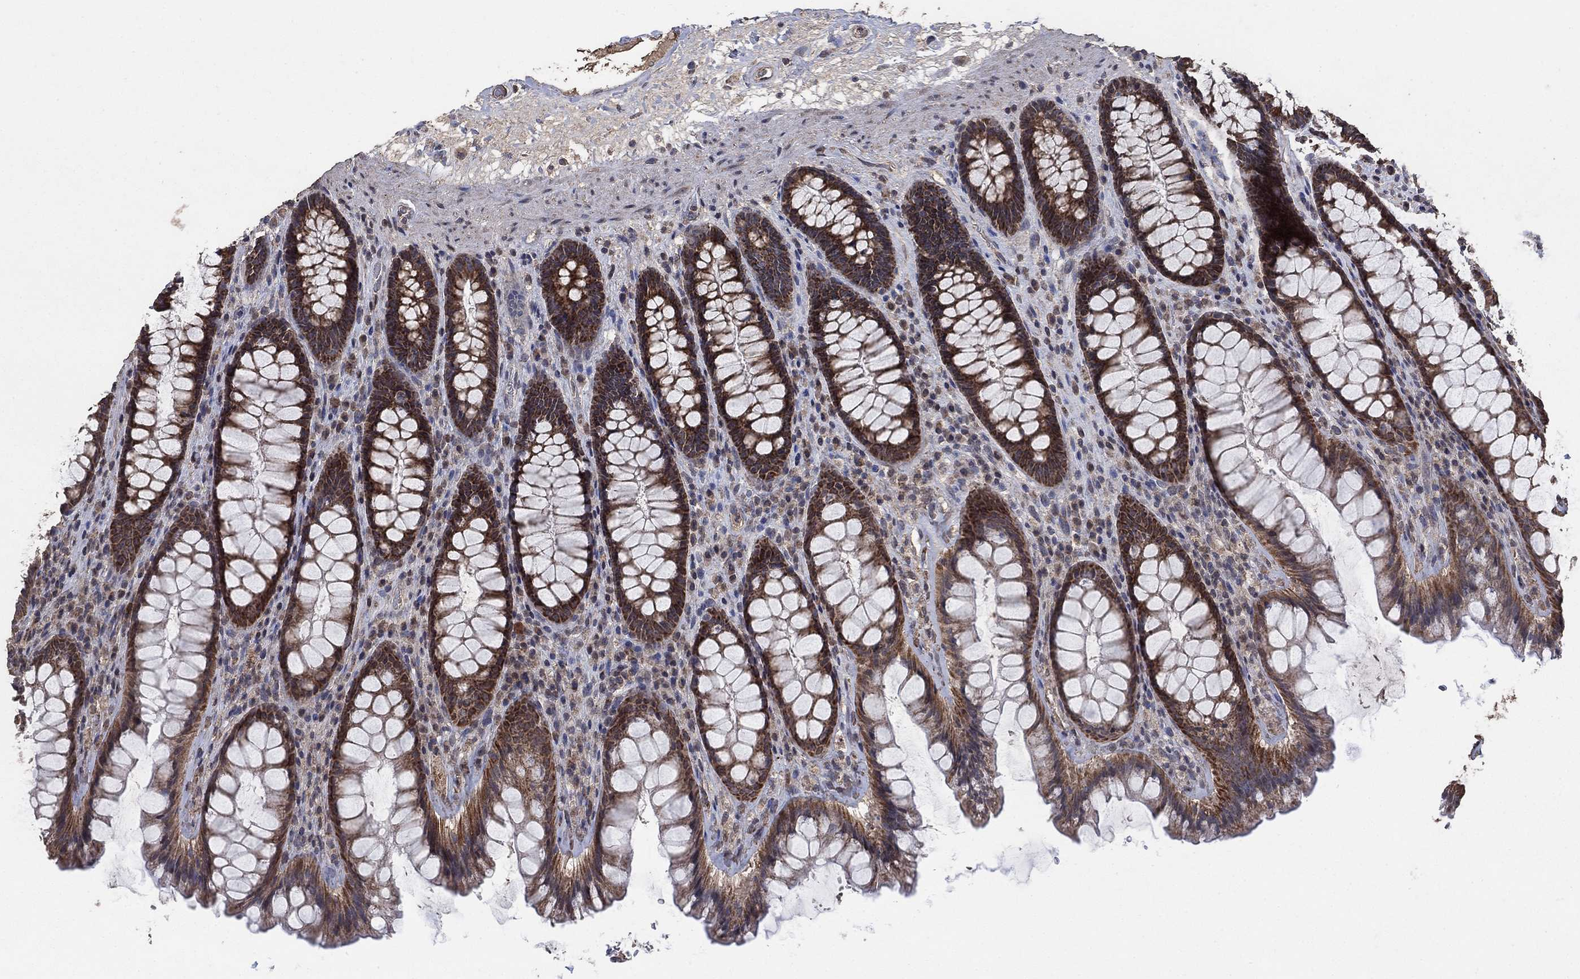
{"staining": {"intensity": "strong", "quantity": "25%-75%", "location": "cytoplasmic/membranous"}, "tissue": "rectum", "cell_type": "Glandular cells", "image_type": "normal", "snomed": [{"axis": "morphology", "description": "Normal tissue, NOS"}, {"axis": "topography", "description": "Rectum"}], "caption": "Immunohistochemistry (IHC) (DAB) staining of unremarkable rectum displays strong cytoplasmic/membranous protein expression in about 25%-75% of glandular cells.", "gene": "MRPS24", "patient": {"sex": "male", "age": 72}}